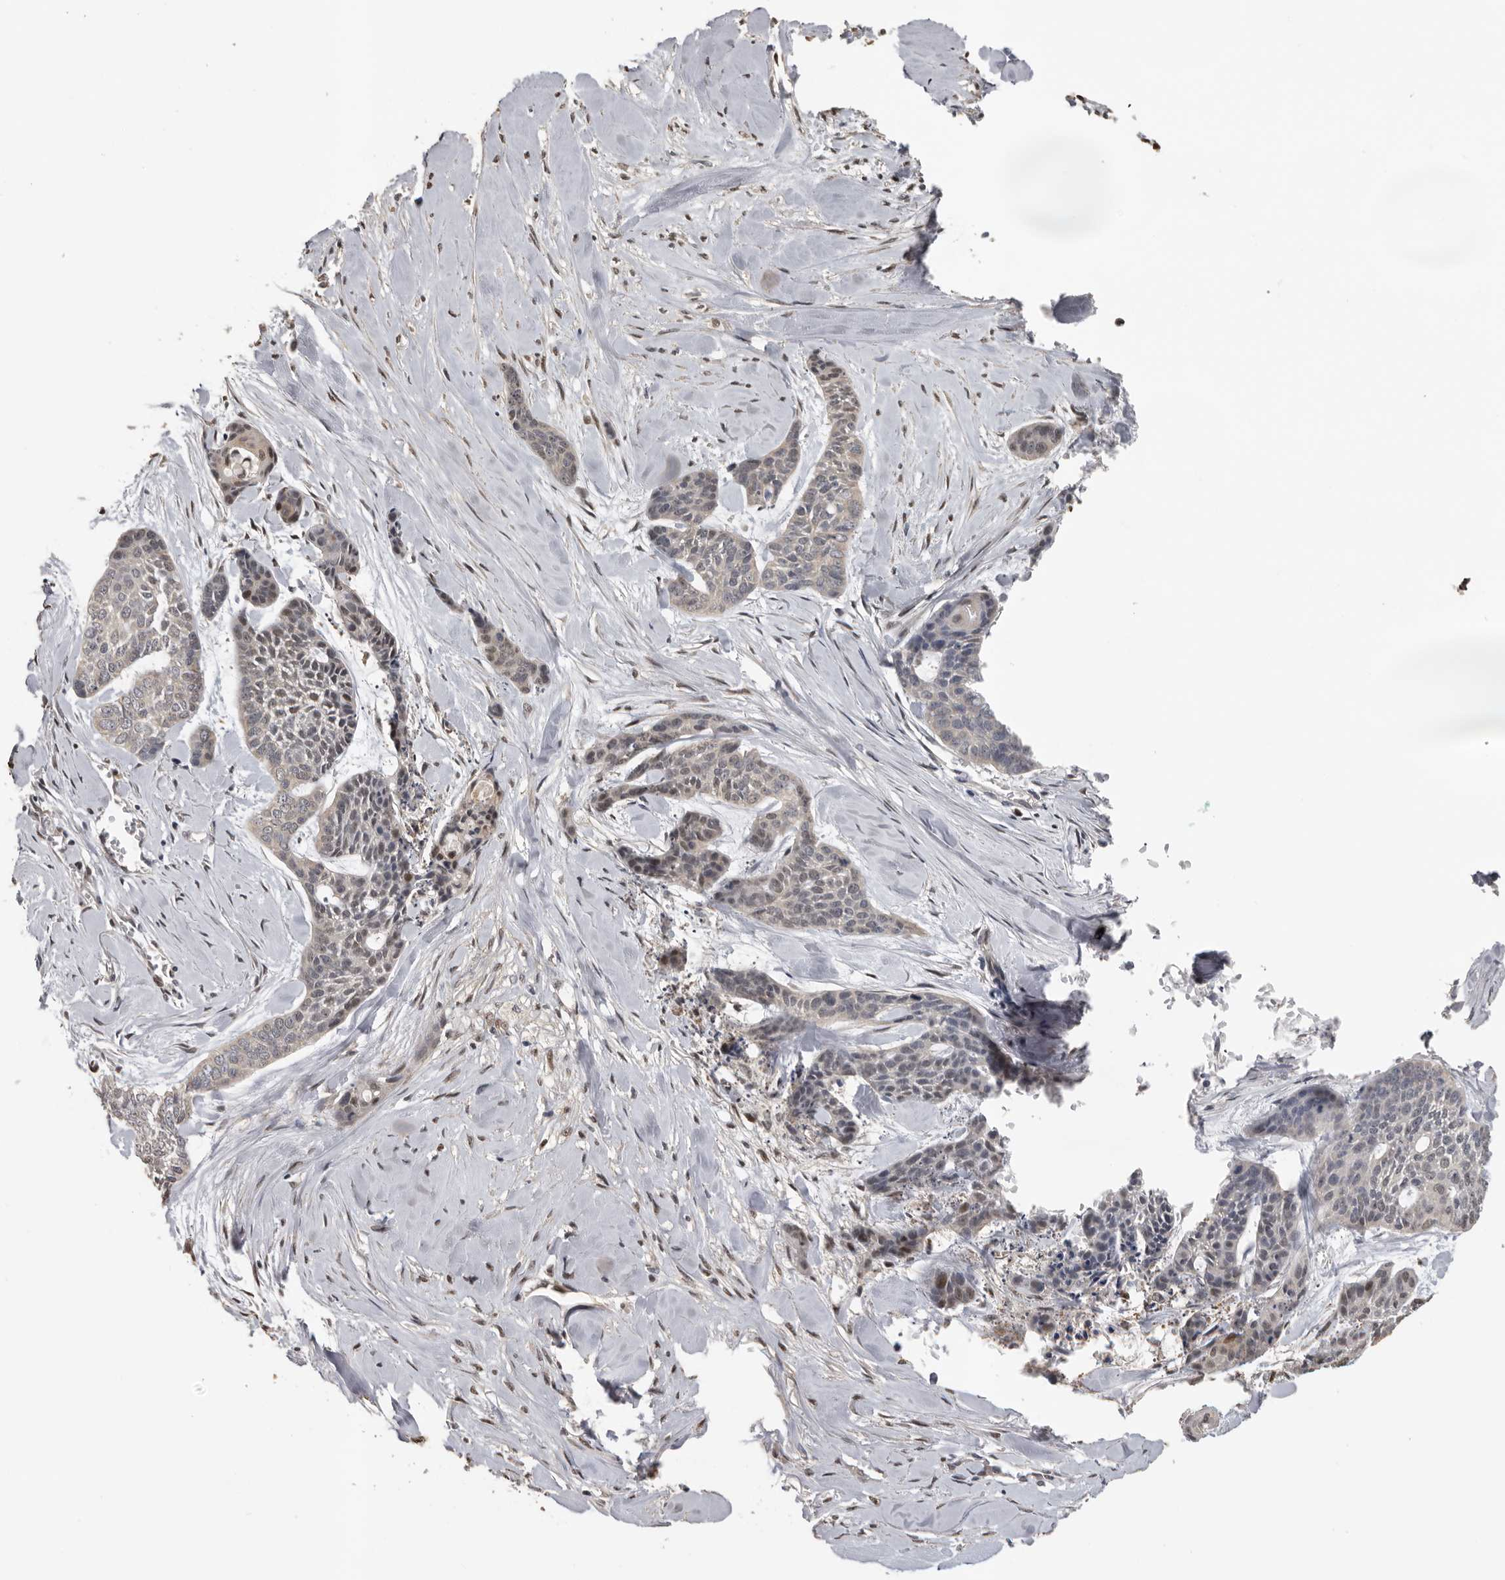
{"staining": {"intensity": "weak", "quantity": "25%-75%", "location": "nuclear"}, "tissue": "skin cancer", "cell_type": "Tumor cells", "image_type": "cancer", "snomed": [{"axis": "morphology", "description": "Basal cell carcinoma"}, {"axis": "topography", "description": "Skin"}], "caption": "IHC staining of skin basal cell carcinoma, which exhibits low levels of weak nuclear expression in about 25%-75% of tumor cells indicating weak nuclear protein expression. The staining was performed using DAB (brown) for protein detection and nuclei were counterstained in hematoxylin (blue).", "gene": "KIF2B", "patient": {"sex": "female", "age": 64}}